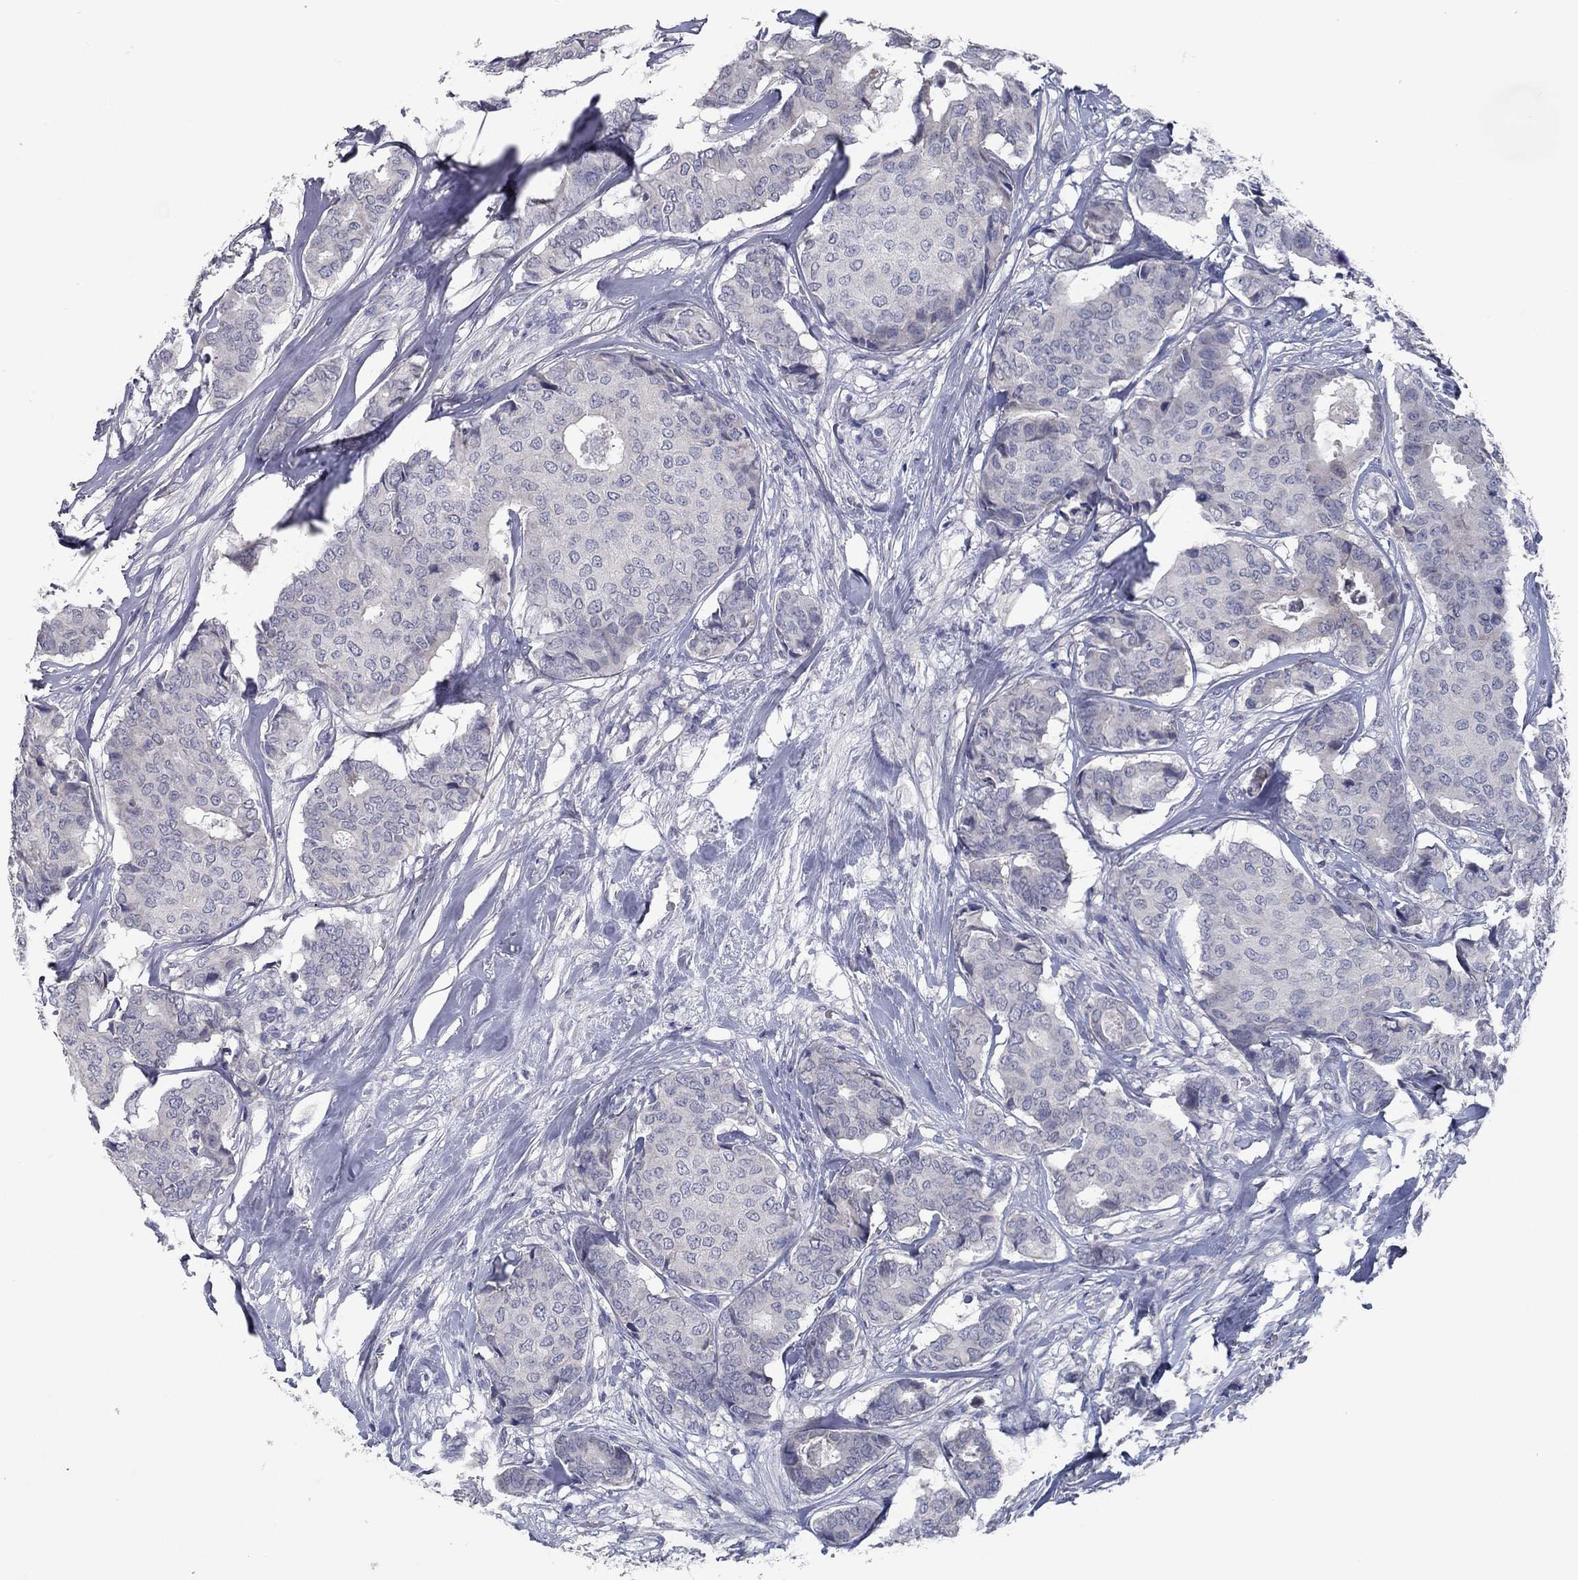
{"staining": {"intensity": "negative", "quantity": "none", "location": "none"}, "tissue": "breast cancer", "cell_type": "Tumor cells", "image_type": "cancer", "snomed": [{"axis": "morphology", "description": "Duct carcinoma"}, {"axis": "topography", "description": "Breast"}], "caption": "Immunohistochemistry (IHC) photomicrograph of breast cancer stained for a protein (brown), which reveals no staining in tumor cells. The staining was performed using DAB to visualize the protein expression in brown, while the nuclei were stained in blue with hematoxylin (Magnification: 20x).", "gene": "CACNA1A", "patient": {"sex": "female", "age": 75}}